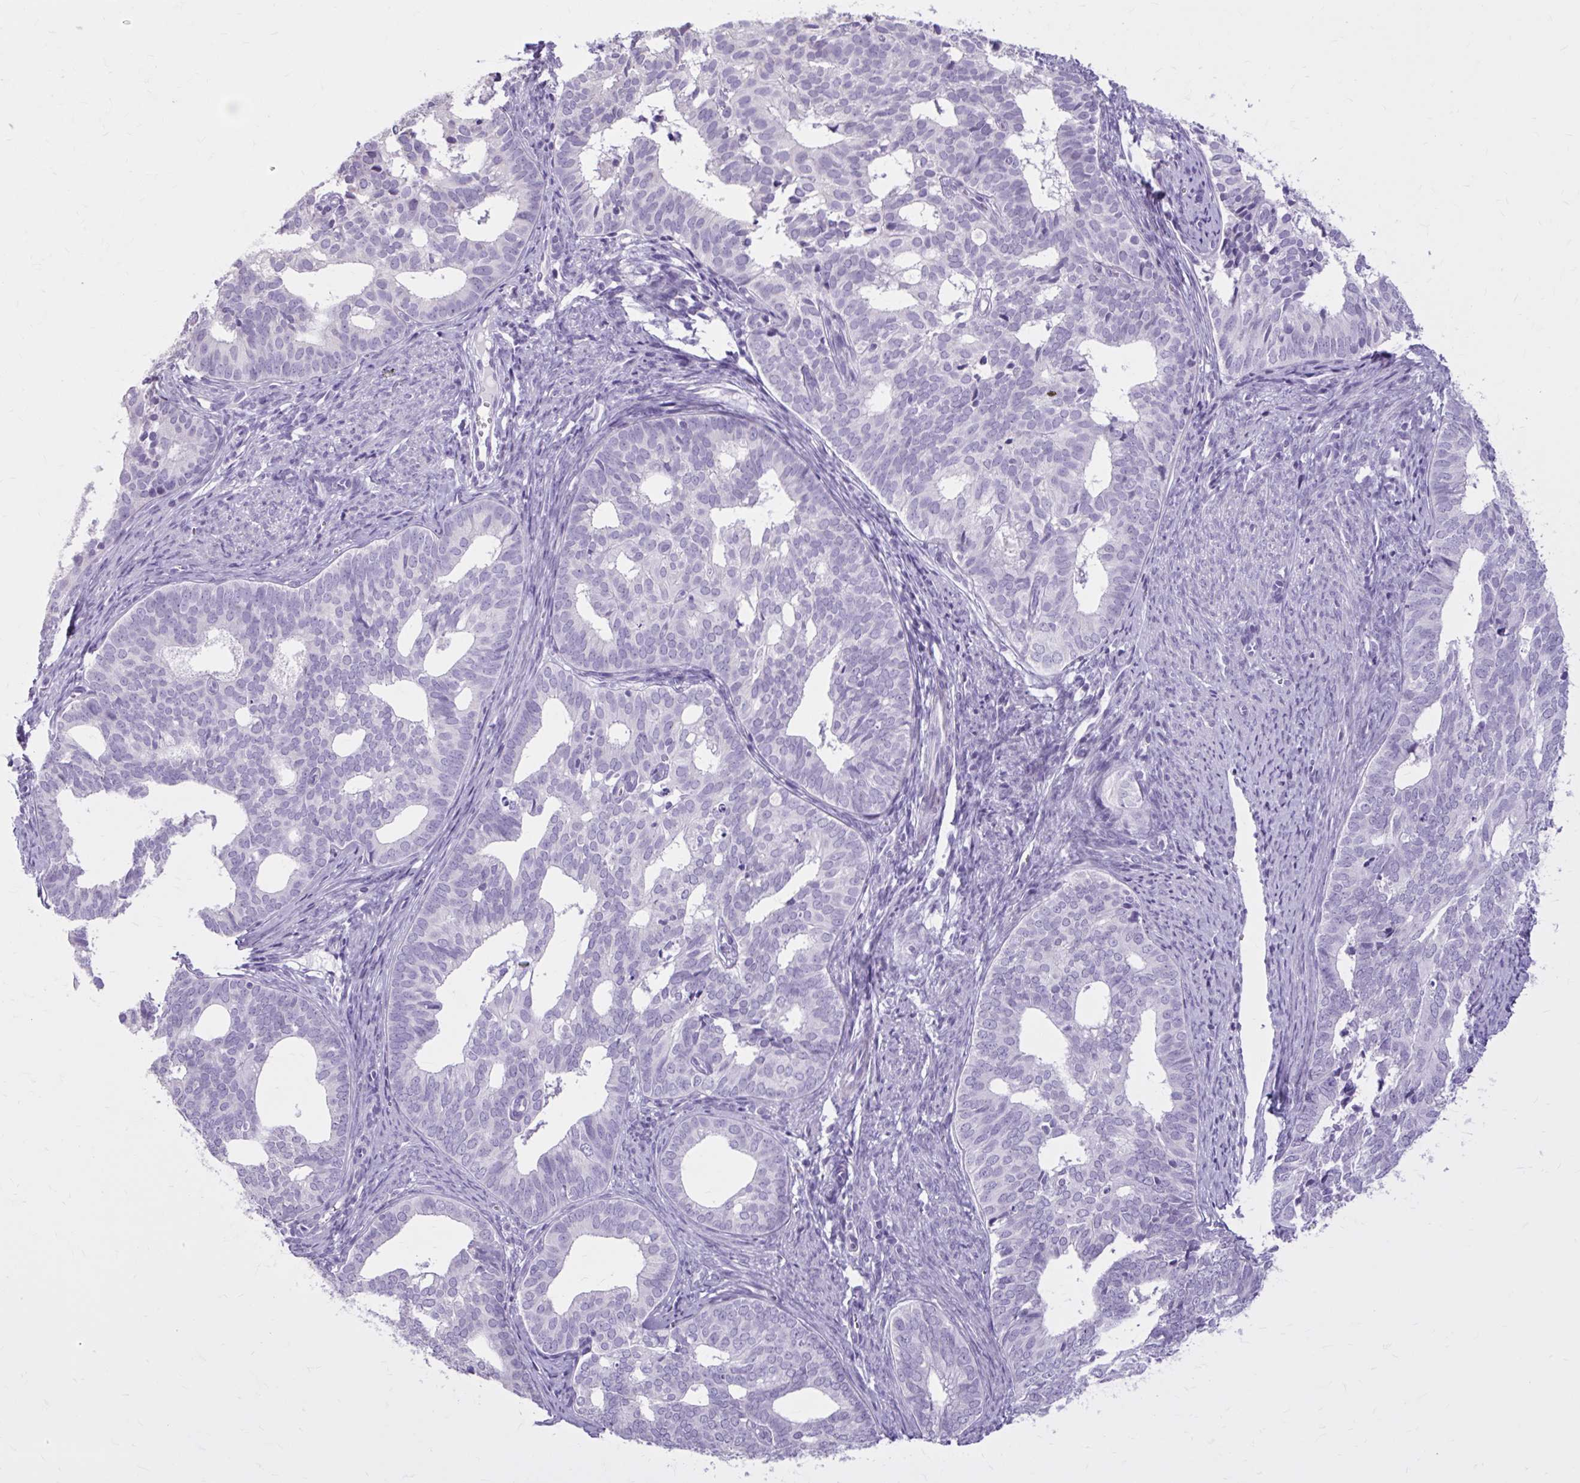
{"staining": {"intensity": "negative", "quantity": "none", "location": "none"}, "tissue": "endometrial cancer", "cell_type": "Tumor cells", "image_type": "cancer", "snomed": [{"axis": "morphology", "description": "Adenocarcinoma, NOS"}, {"axis": "topography", "description": "Endometrium"}], "caption": "An image of human endometrial cancer is negative for staining in tumor cells.", "gene": "OR4B1", "patient": {"sex": "female", "age": 75}}